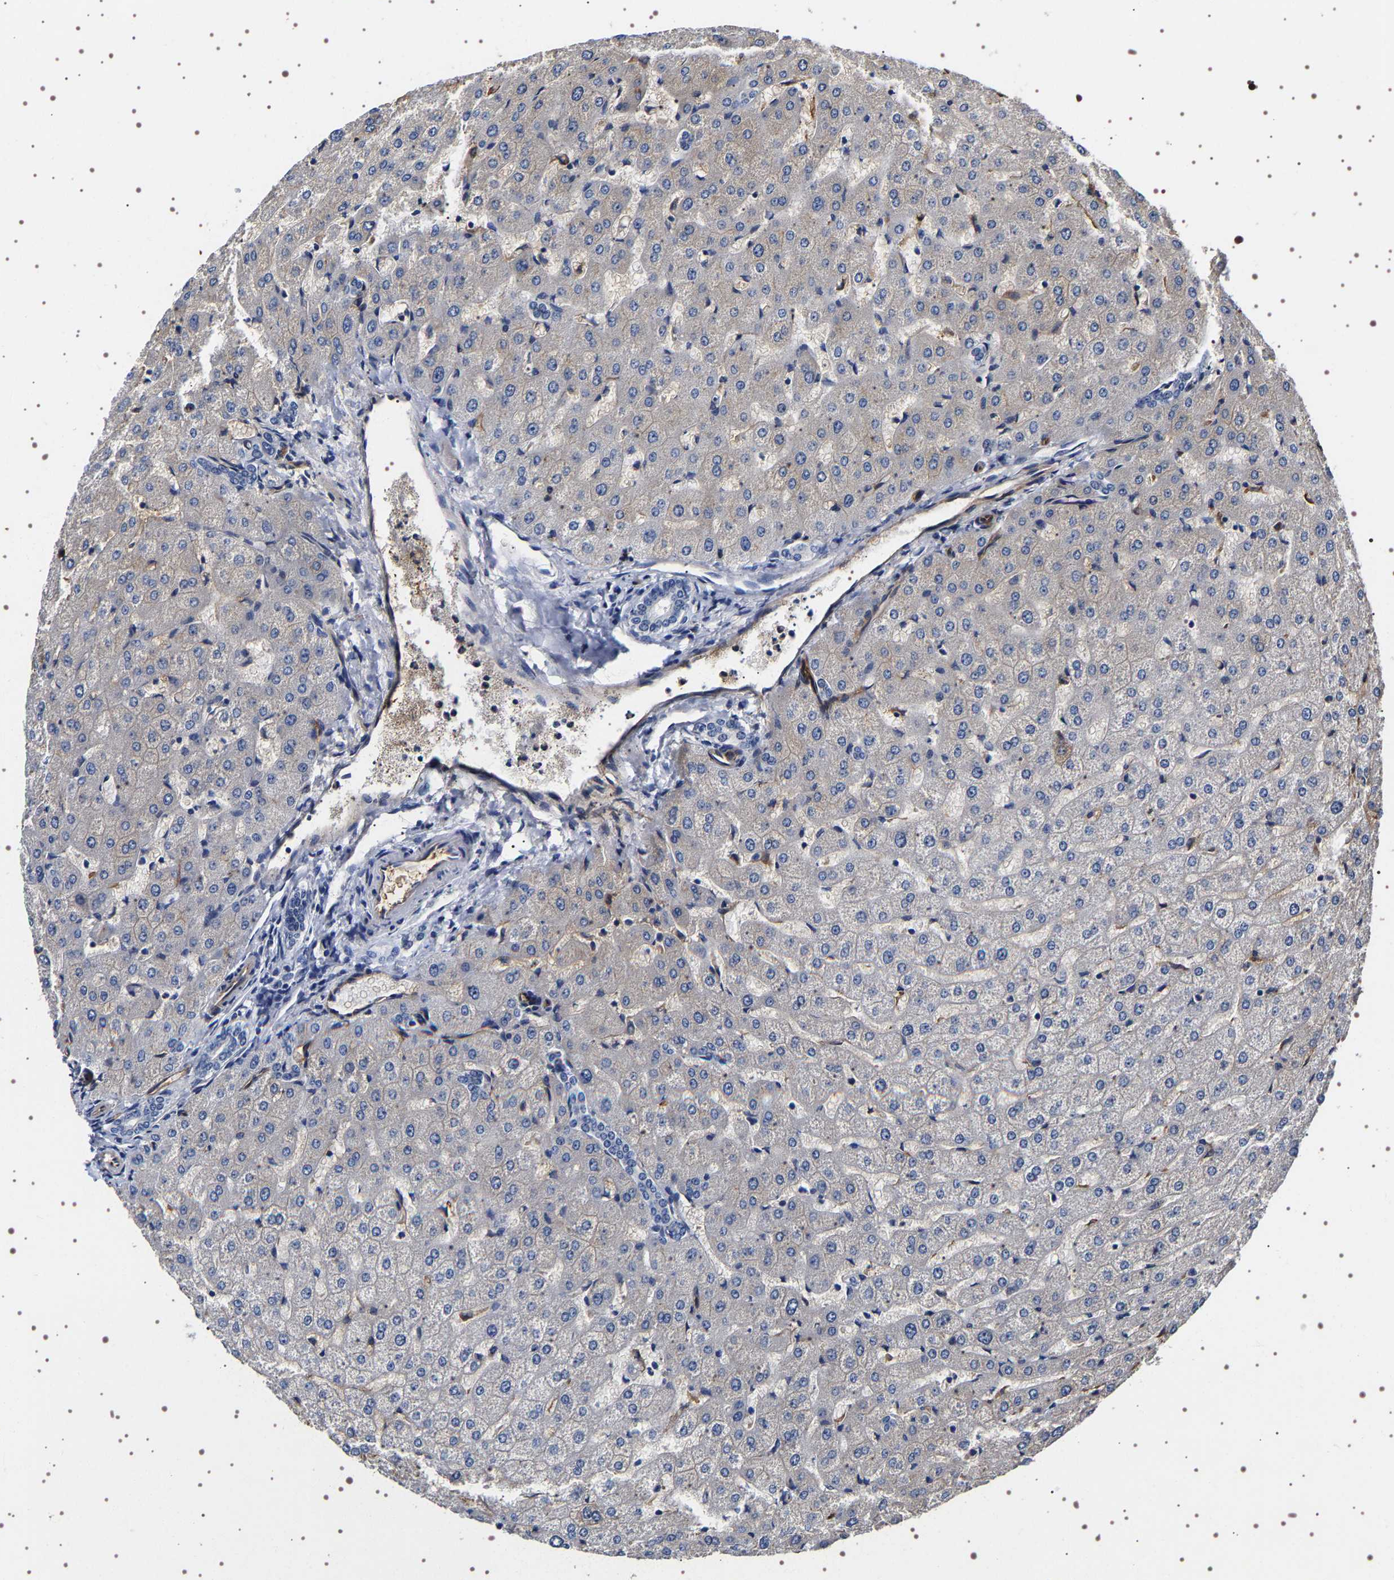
{"staining": {"intensity": "negative", "quantity": "none", "location": "none"}, "tissue": "liver", "cell_type": "Cholangiocytes", "image_type": "normal", "snomed": [{"axis": "morphology", "description": "Normal tissue, NOS"}, {"axis": "morphology", "description": "Fibrosis, NOS"}, {"axis": "topography", "description": "Liver"}], "caption": "Immunohistochemistry (IHC) of benign liver displays no positivity in cholangiocytes. (Stains: DAB IHC with hematoxylin counter stain, Microscopy: brightfield microscopy at high magnification).", "gene": "ALPL", "patient": {"sex": "female", "age": 29}}